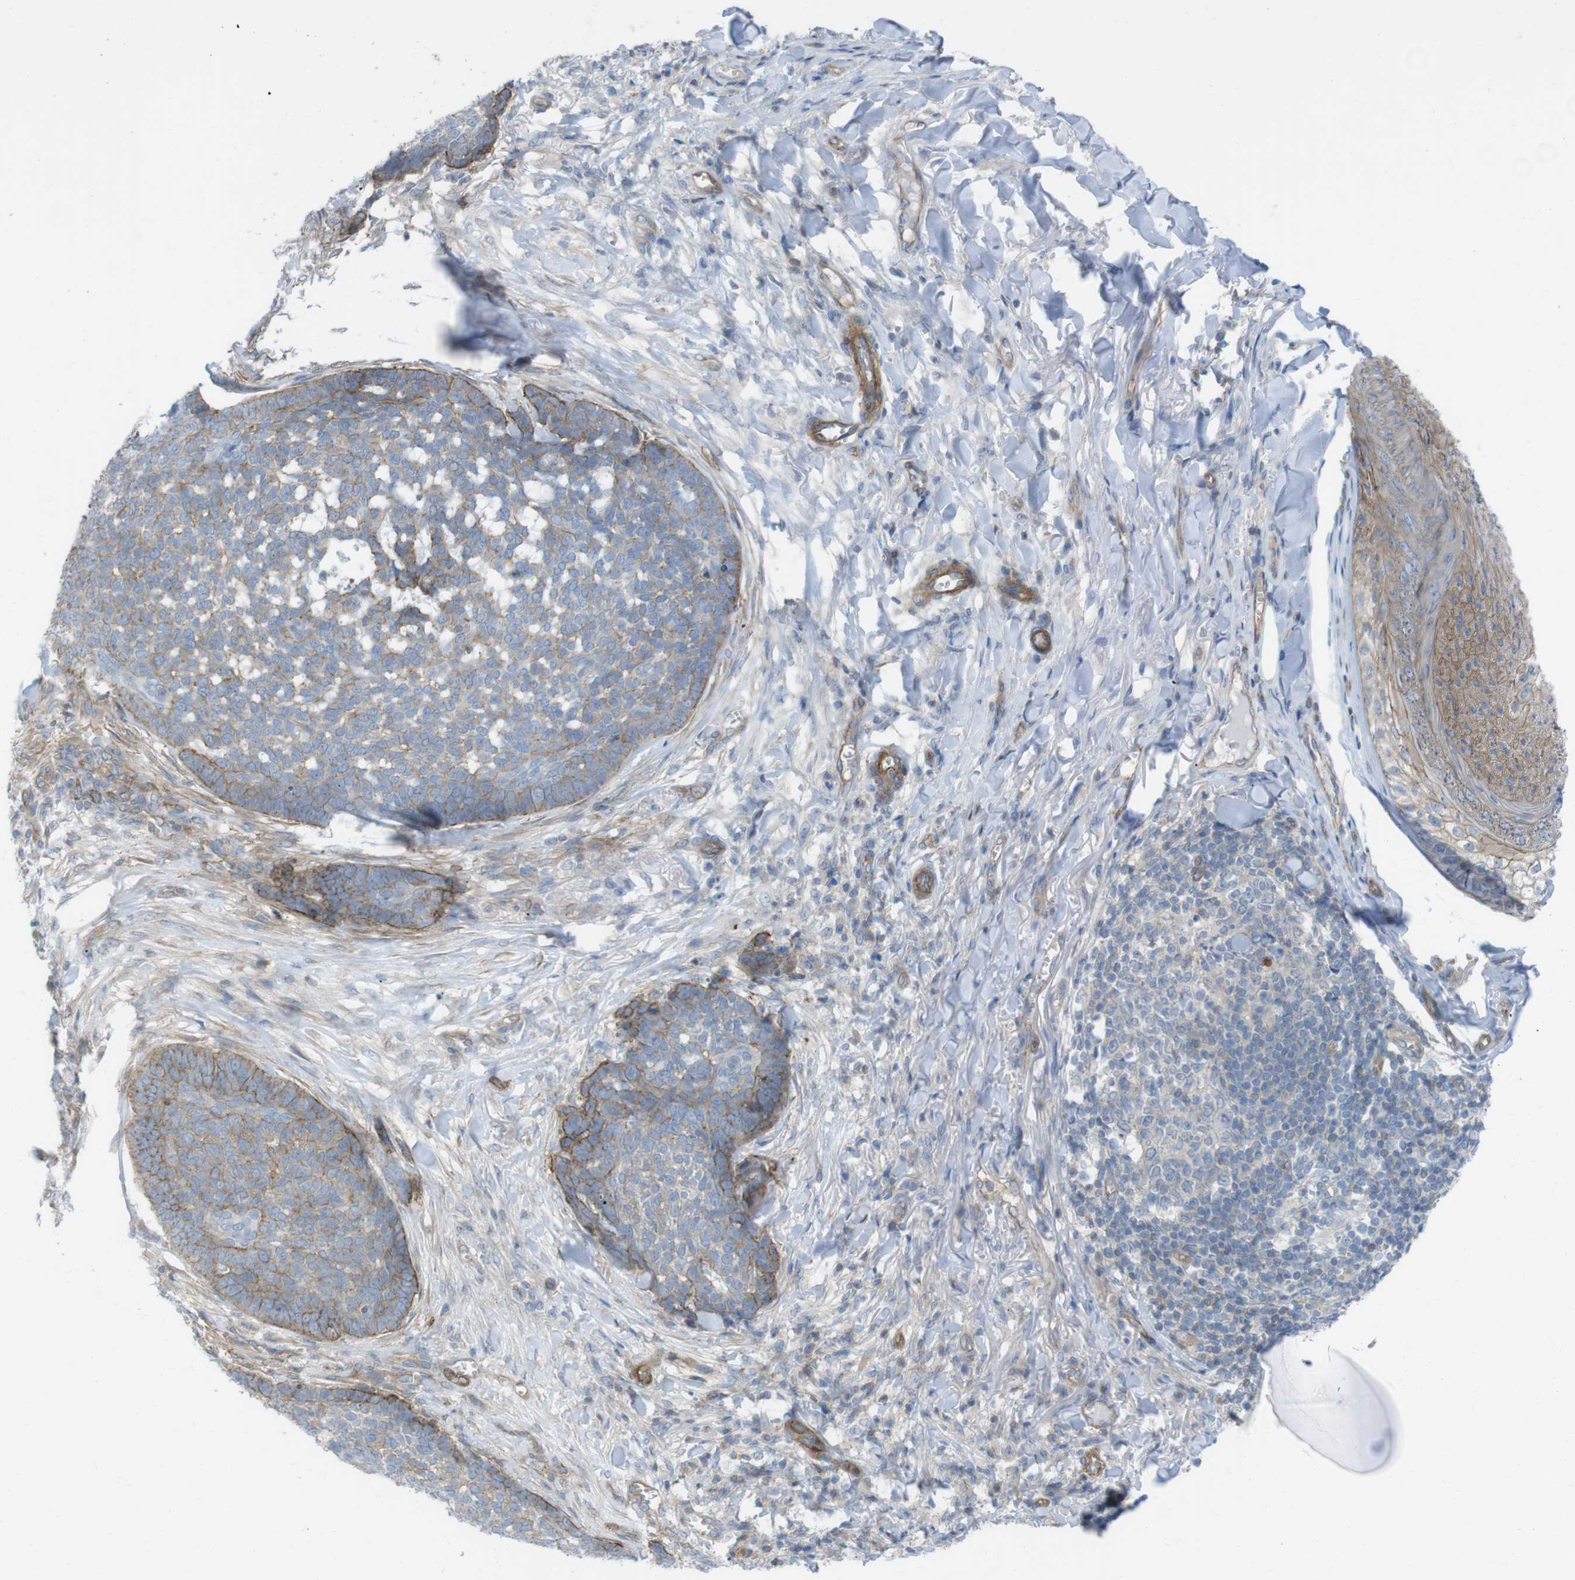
{"staining": {"intensity": "moderate", "quantity": "25%-75%", "location": "cytoplasmic/membranous"}, "tissue": "skin cancer", "cell_type": "Tumor cells", "image_type": "cancer", "snomed": [{"axis": "morphology", "description": "Basal cell carcinoma"}, {"axis": "topography", "description": "Skin"}], "caption": "IHC (DAB (3,3'-diaminobenzidine)) staining of basal cell carcinoma (skin) exhibits moderate cytoplasmic/membranous protein staining in about 25%-75% of tumor cells.", "gene": "PREX2", "patient": {"sex": "male", "age": 84}}